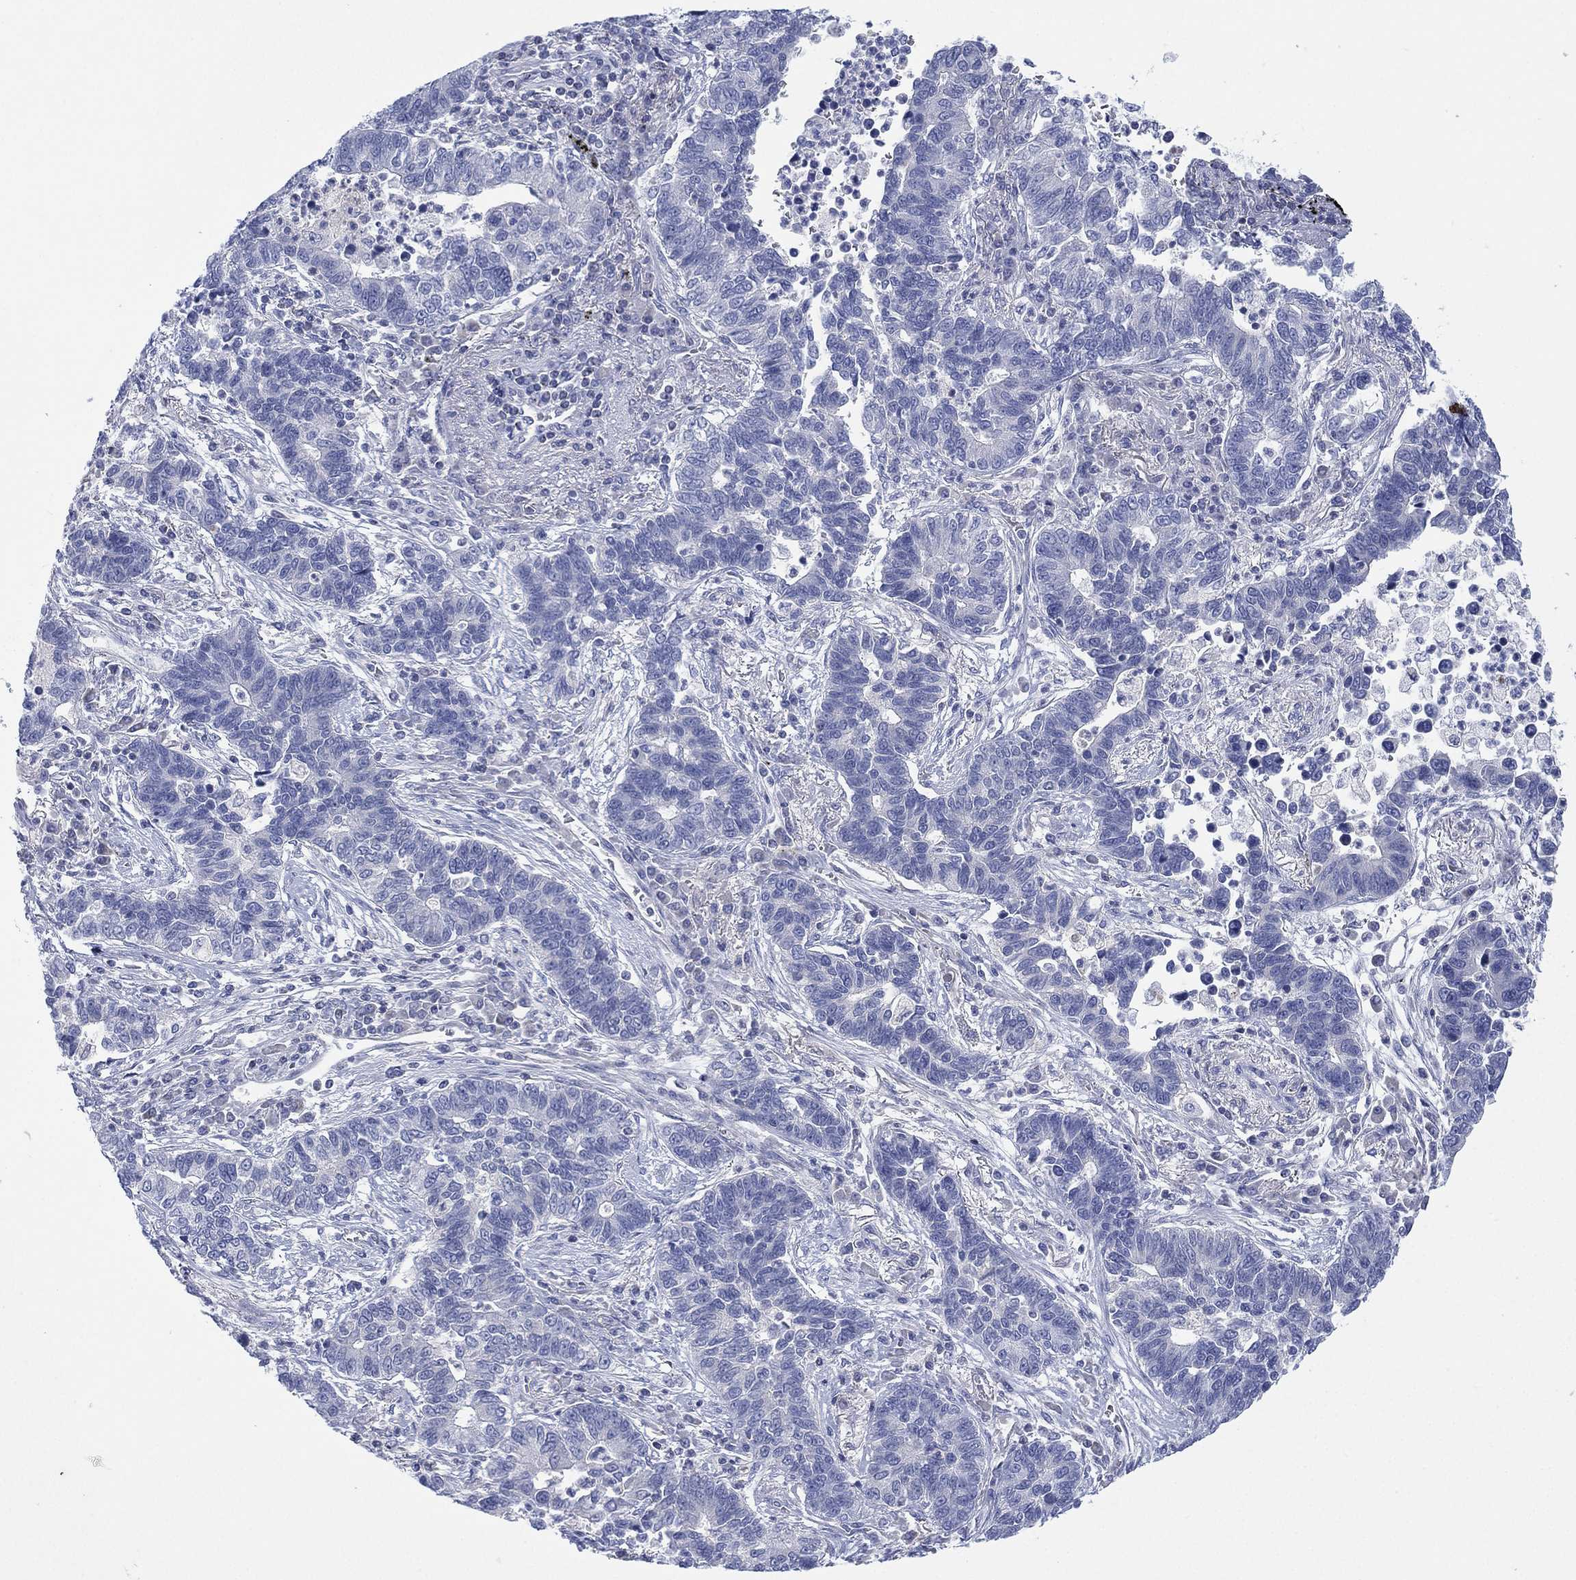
{"staining": {"intensity": "negative", "quantity": "none", "location": "none"}, "tissue": "lung cancer", "cell_type": "Tumor cells", "image_type": "cancer", "snomed": [{"axis": "morphology", "description": "Adenocarcinoma, NOS"}, {"axis": "topography", "description": "Lung"}], "caption": "Immunohistochemistry (IHC) photomicrograph of neoplastic tissue: lung cancer (adenocarcinoma) stained with DAB reveals no significant protein positivity in tumor cells. (Immunohistochemistry, brightfield microscopy, high magnification).", "gene": "SEPTIN1", "patient": {"sex": "female", "age": 57}}